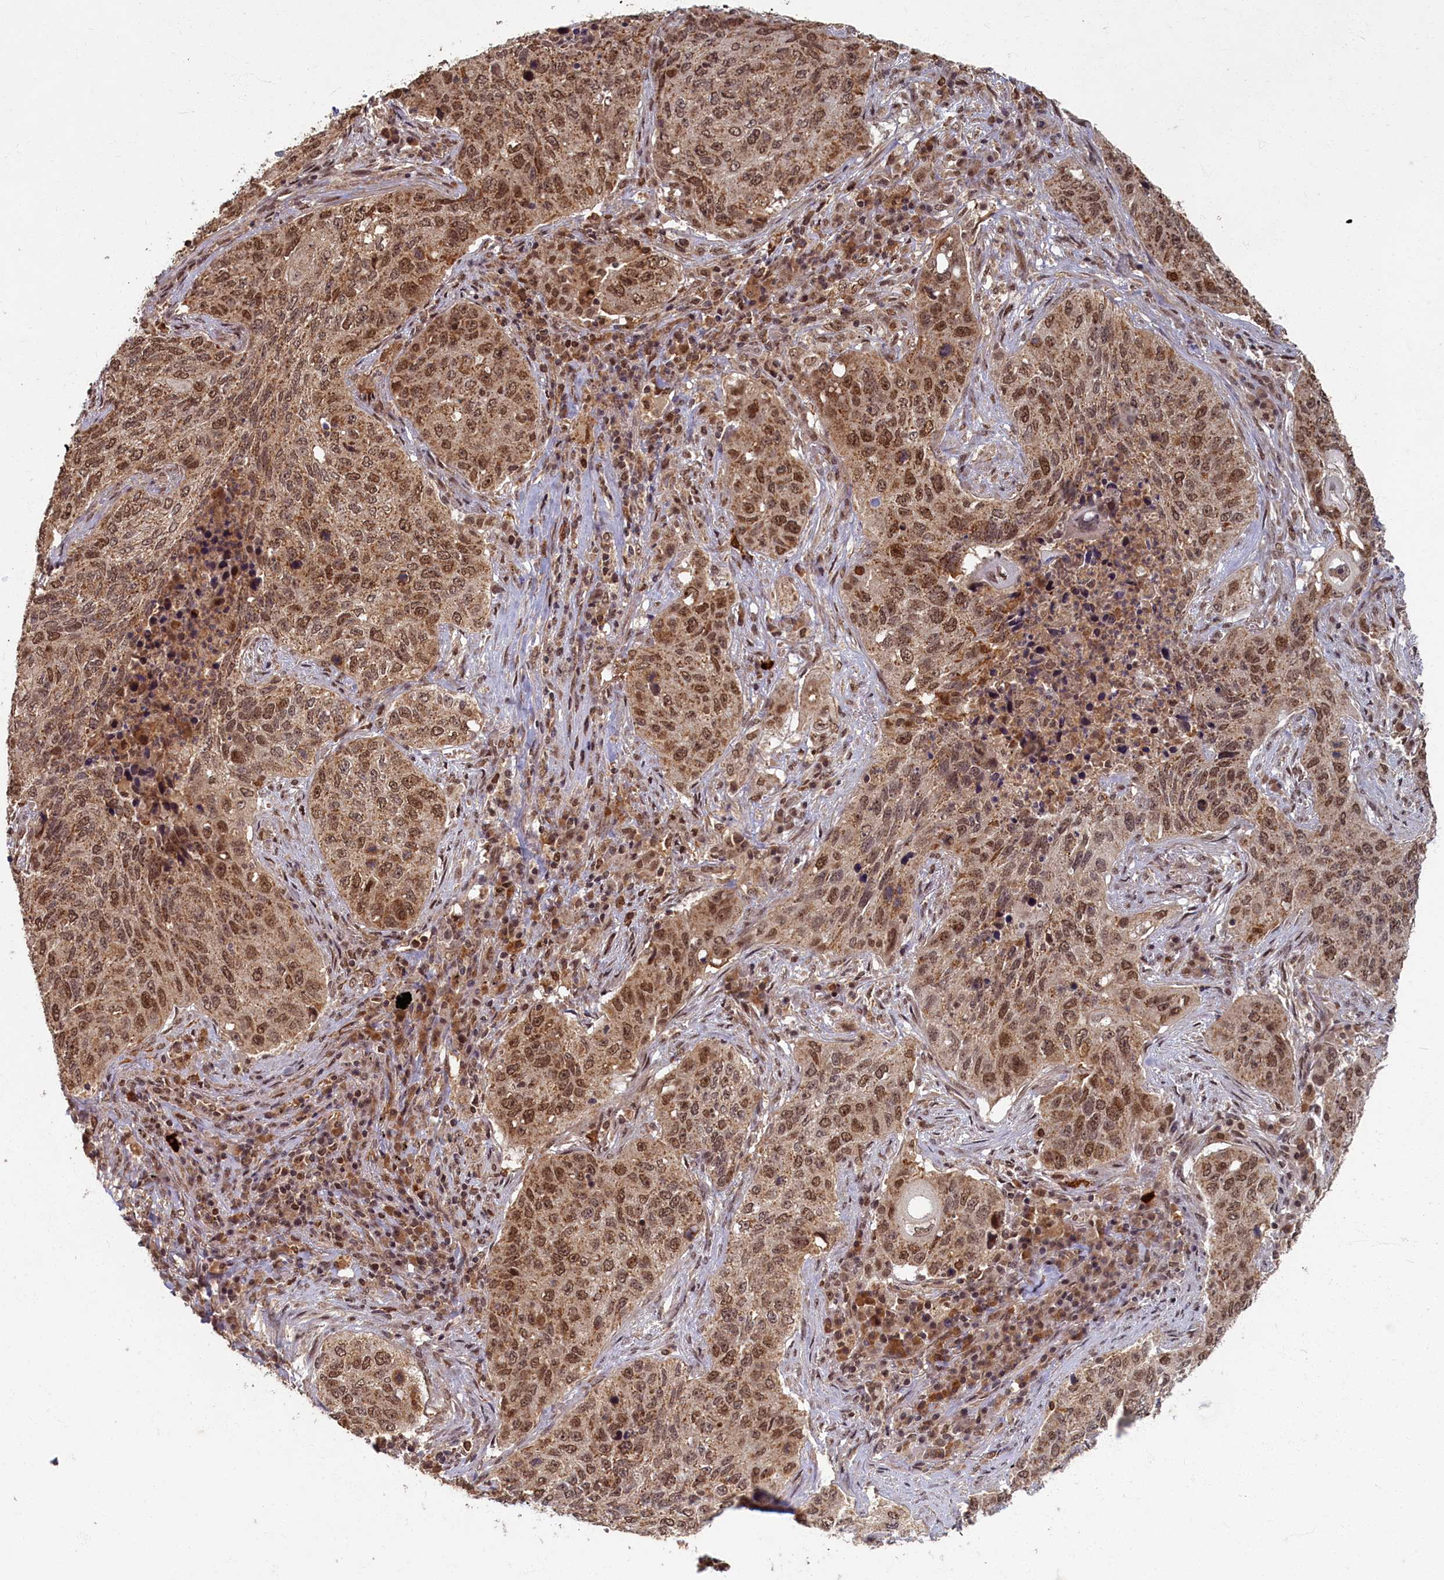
{"staining": {"intensity": "moderate", "quantity": ">75%", "location": "cytoplasmic/membranous,nuclear"}, "tissue": "lung cancer", "cell_type": "Tumor cells", "image_type": "cancer", "snomed": [{"axis": "morphology", "description": "Squamous cell carcinoma, NOS"}, {"axis": "topography", "description": "Lung"}], "caption": "Protein analysis of lung cancer (squamous cell carcinoma) tissue reveals moderate cytoplasmic/membranous and nuclear expression in about >75% of tumor cells.", "gene": "BRCA1", "patient": {"sex": "female", "age": 63}}